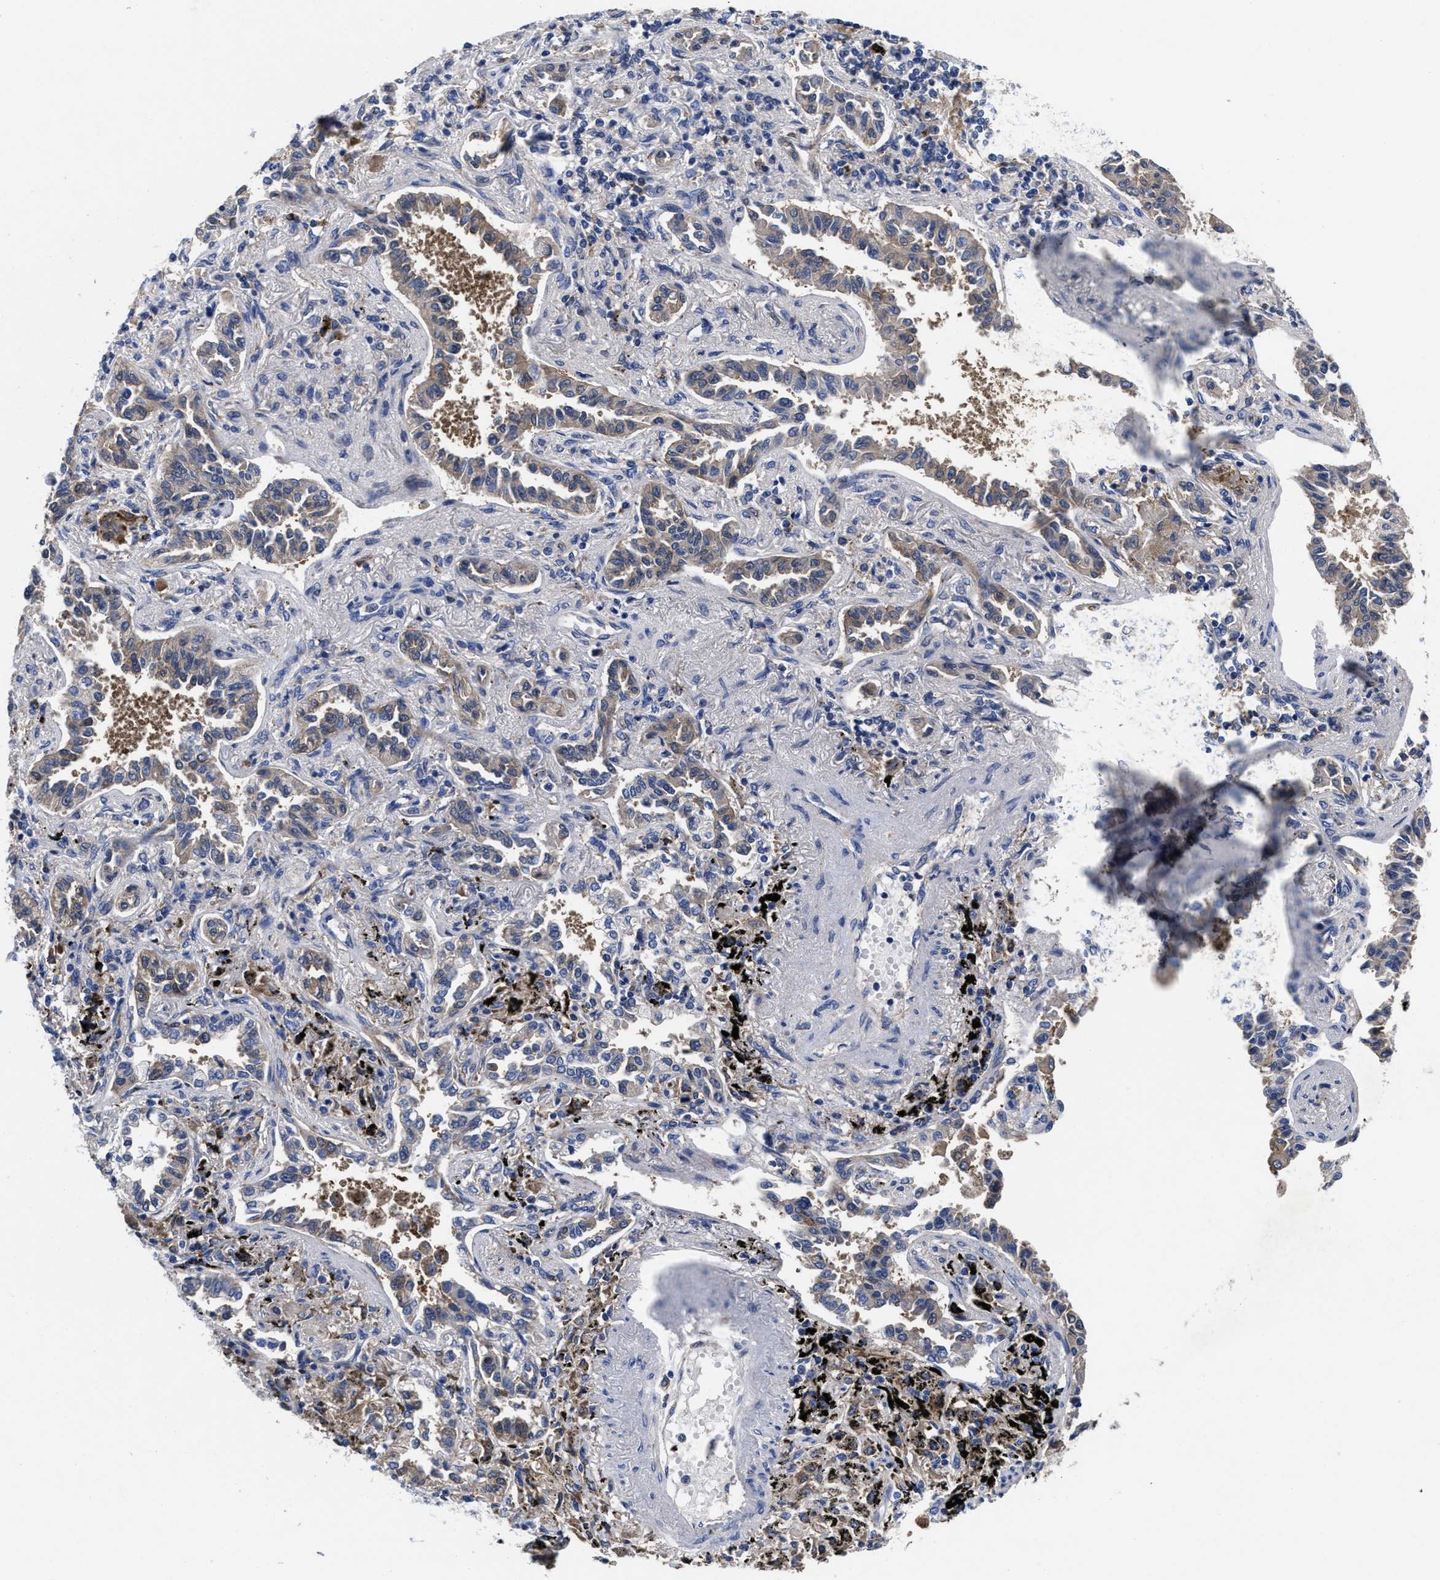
{"staining": {"intensity": "moderate", "quantity": "25%-75%", "location": "cytoplasmic/membranous"}, "tissue": "lung cancer", "cell_type": "Tumor cells", "image_type": "cancer", "snomed": [{"axis": "morphology", "description": "Normal tissue, NOS"}, {"axis": "morphology", "description": "Adenocarcinoma, NOS"}, {"axis": "topography", "description": "Lung"}], "caption": "Protein staining of lung adenocarcinoma tissue shows moderate cytoplasmic/membranous staining in approximately 25%-75% of tumor cells.", "gene": "TXNDC17", "patient": {"sex": "male", "age": 59}}